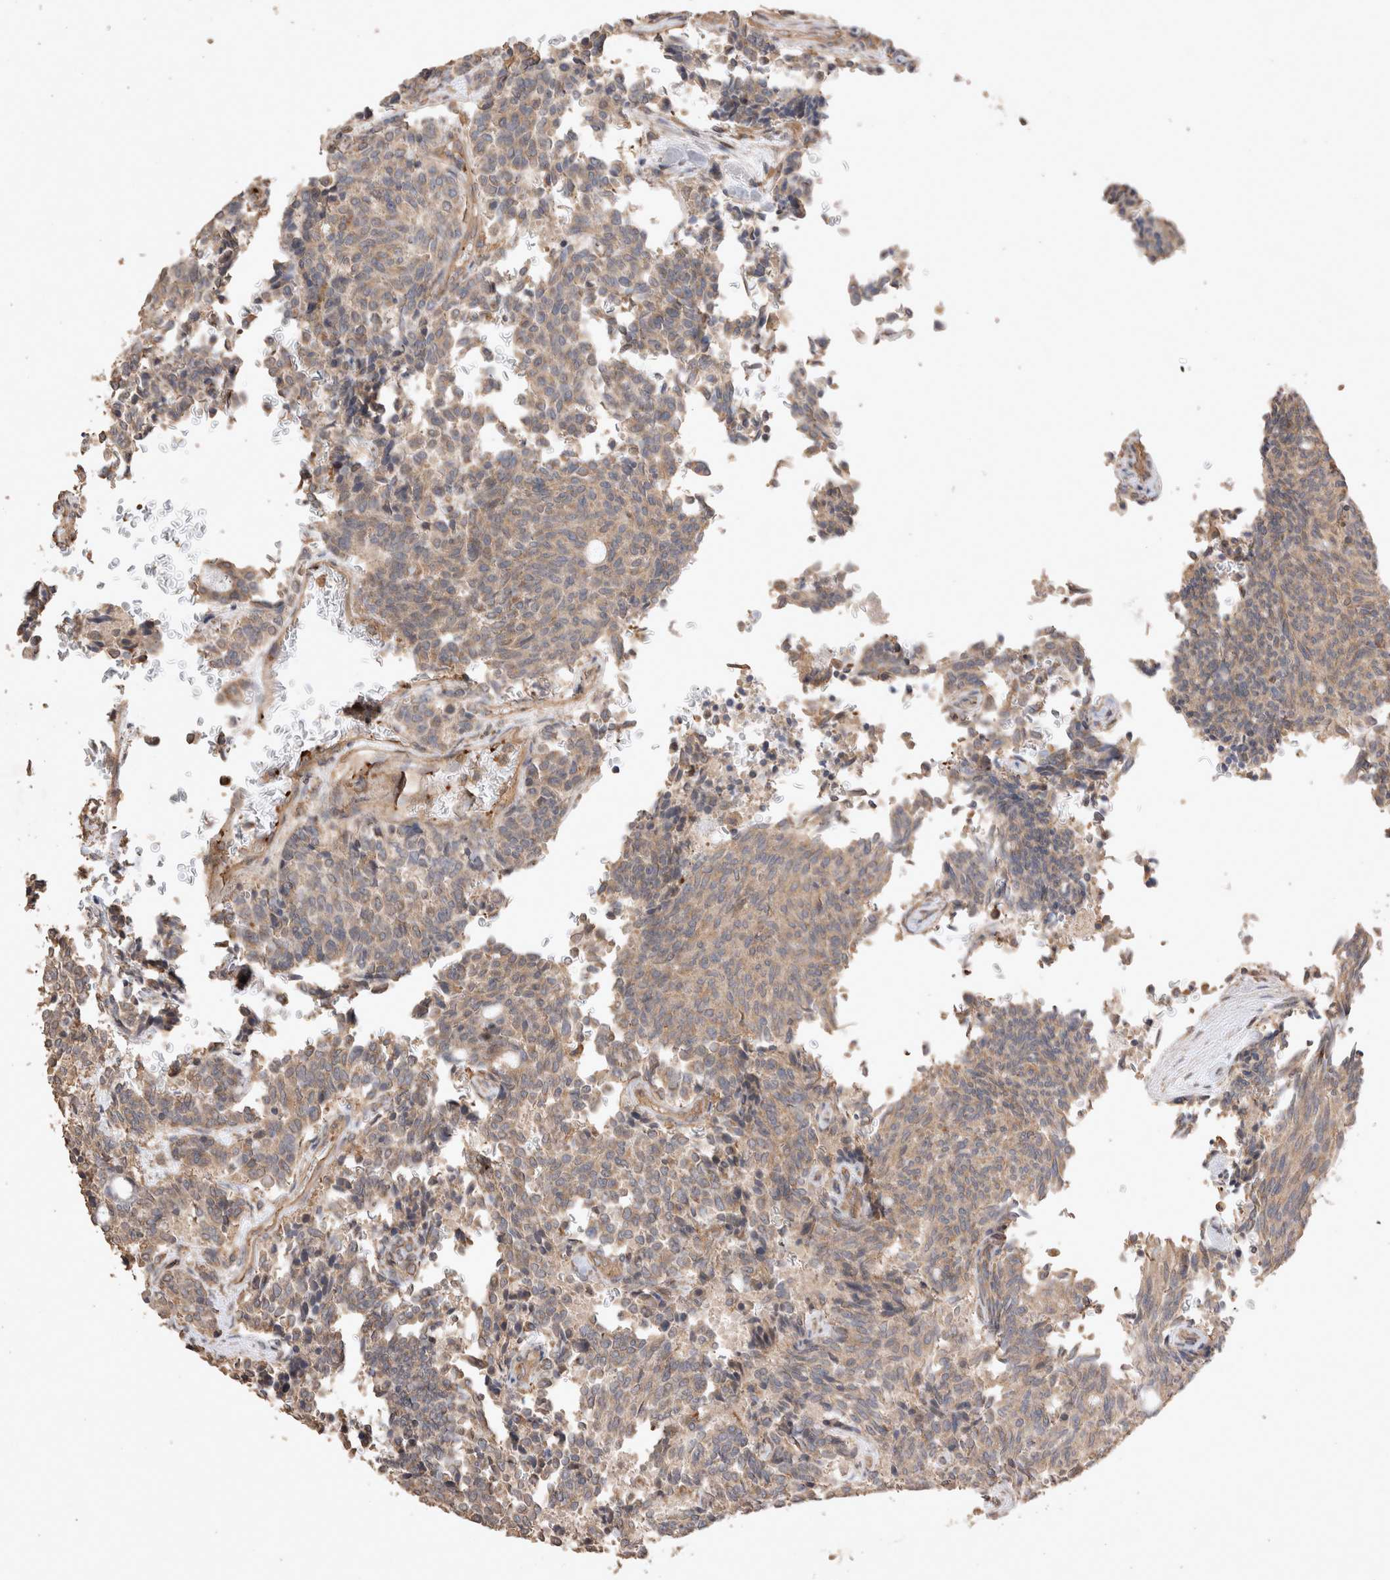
{"staining": {"intensity": "weak", "quantity": ">75%", "location": "cytoplasmic/membranous"}, "tissue": "carcinoid", "cell_type": "Tumor cells", "image_type": "cancer", "snomed": [{"axis": "morphology", "description": "Carcinoid, malignant, NOS"}, {"axis": "topography", "description": "Pancreas"}], "caption": "Malignant carcinoid tissue reveals weak cytoplasmic/membranous expression in about >75% of tumor cells, visualized by immunohistochemistry. The staining was performed using DAB, with brown indicating positive protein expression. Nuclei are stained blue with hematoxylin.", "gene": "SNX31", "patient": {"sex": "female", "age": 54}}